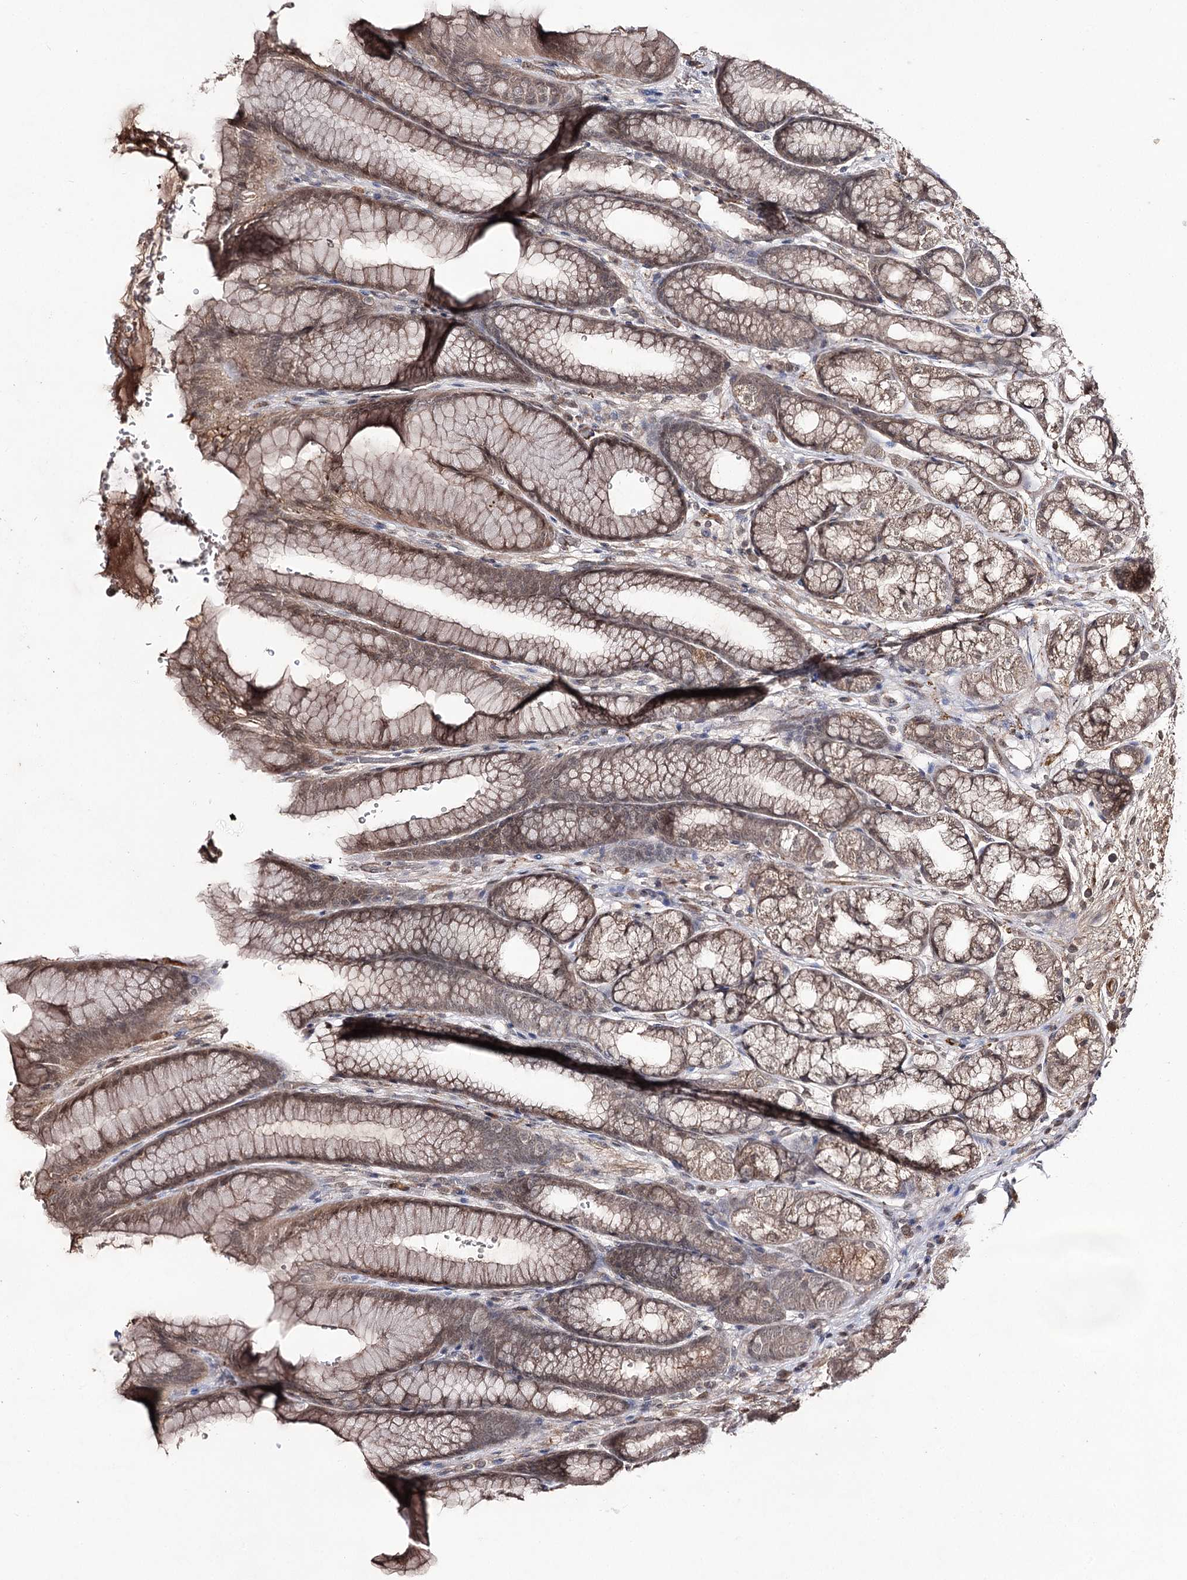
{"staining": {"intensity": "moderate", "quantity": ">75%", "location": "cytoplasmic/membranous,nuclear"}, "tissue": "stomach", "cell_type": "Glandular cells", "image_type": "normal", "snomed": [{"axis": "morphology", "description": "Normal tissue, NOS"}, {"axis": "morphology", "description": "Adenocarcinoma, NOS"}, {"axis": "topography", "description": "Stomach"}], "caption": "Immunohistochemistry photomicrograph of benign stomach: human stomach stained using immunohistochemistry (IHC) displays medium levels of moderate protein expression localized specifically in the cytoplasmic/membranous,nuclear of glandular cells, appearing as a cytoplasmic/membranous,nuclear brown color.", "gene": "SYNGR3", "patient": {"sex": "male", "age": 57}}